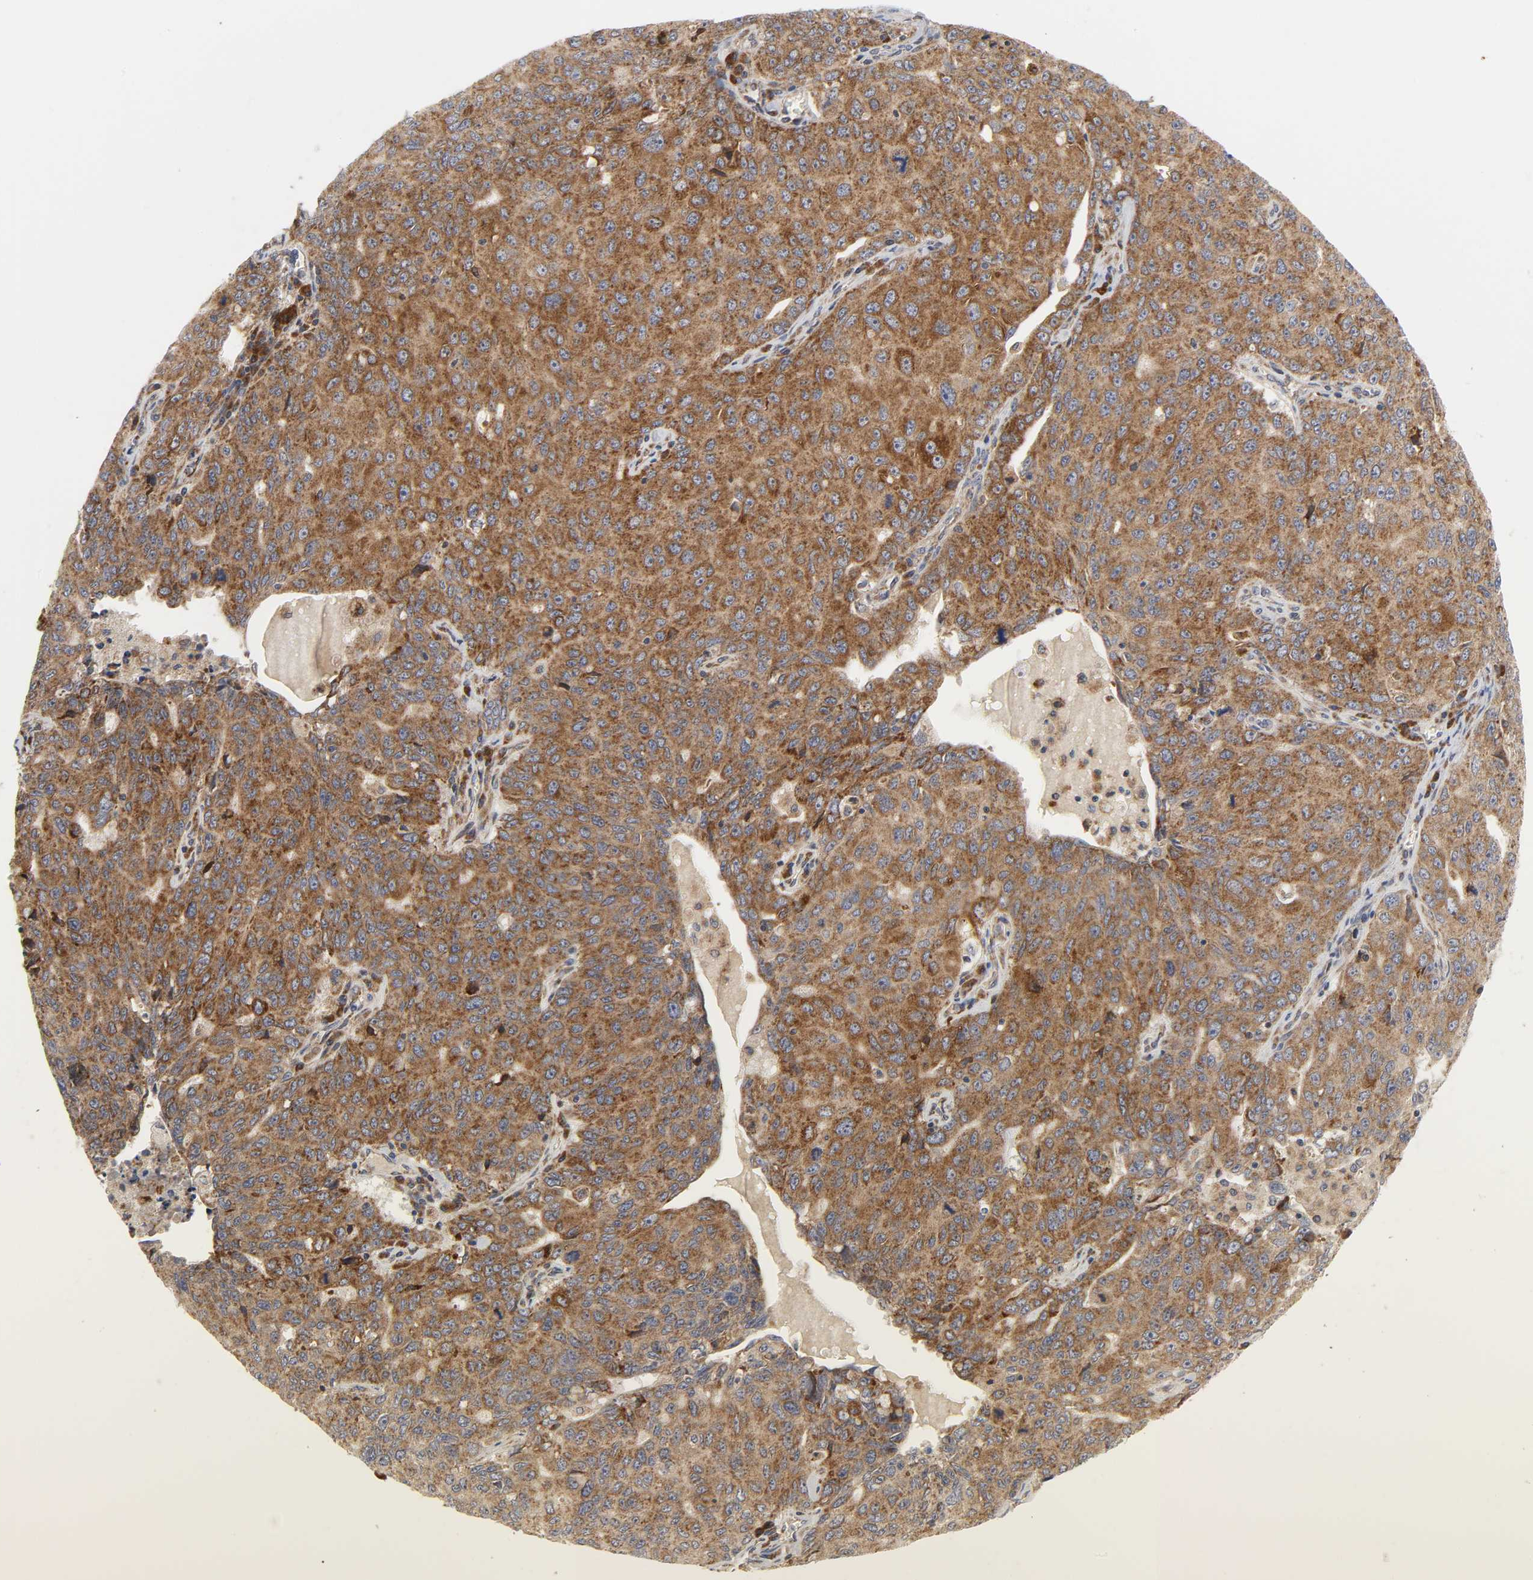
{"staining": {"intensity": "moderate", "quantity": ">75%", "location": "cytoplasmic/membranous"}, "tissue": "ovarian cancer", "cell_type": "Tumor cells", "image_type": "cancer", "snomed": [{"axis": "morphology", "description": "Carcinoma, endometroid"}, {"axis": "topography", "description": "Ovary"}], "caption": "A brown stain labels moderate cytoplasmic/membranous expression of a protein in ovarian cancer tumor cells.", "gene": "BAX", "patient": {"sex": "female", "age": 62}}